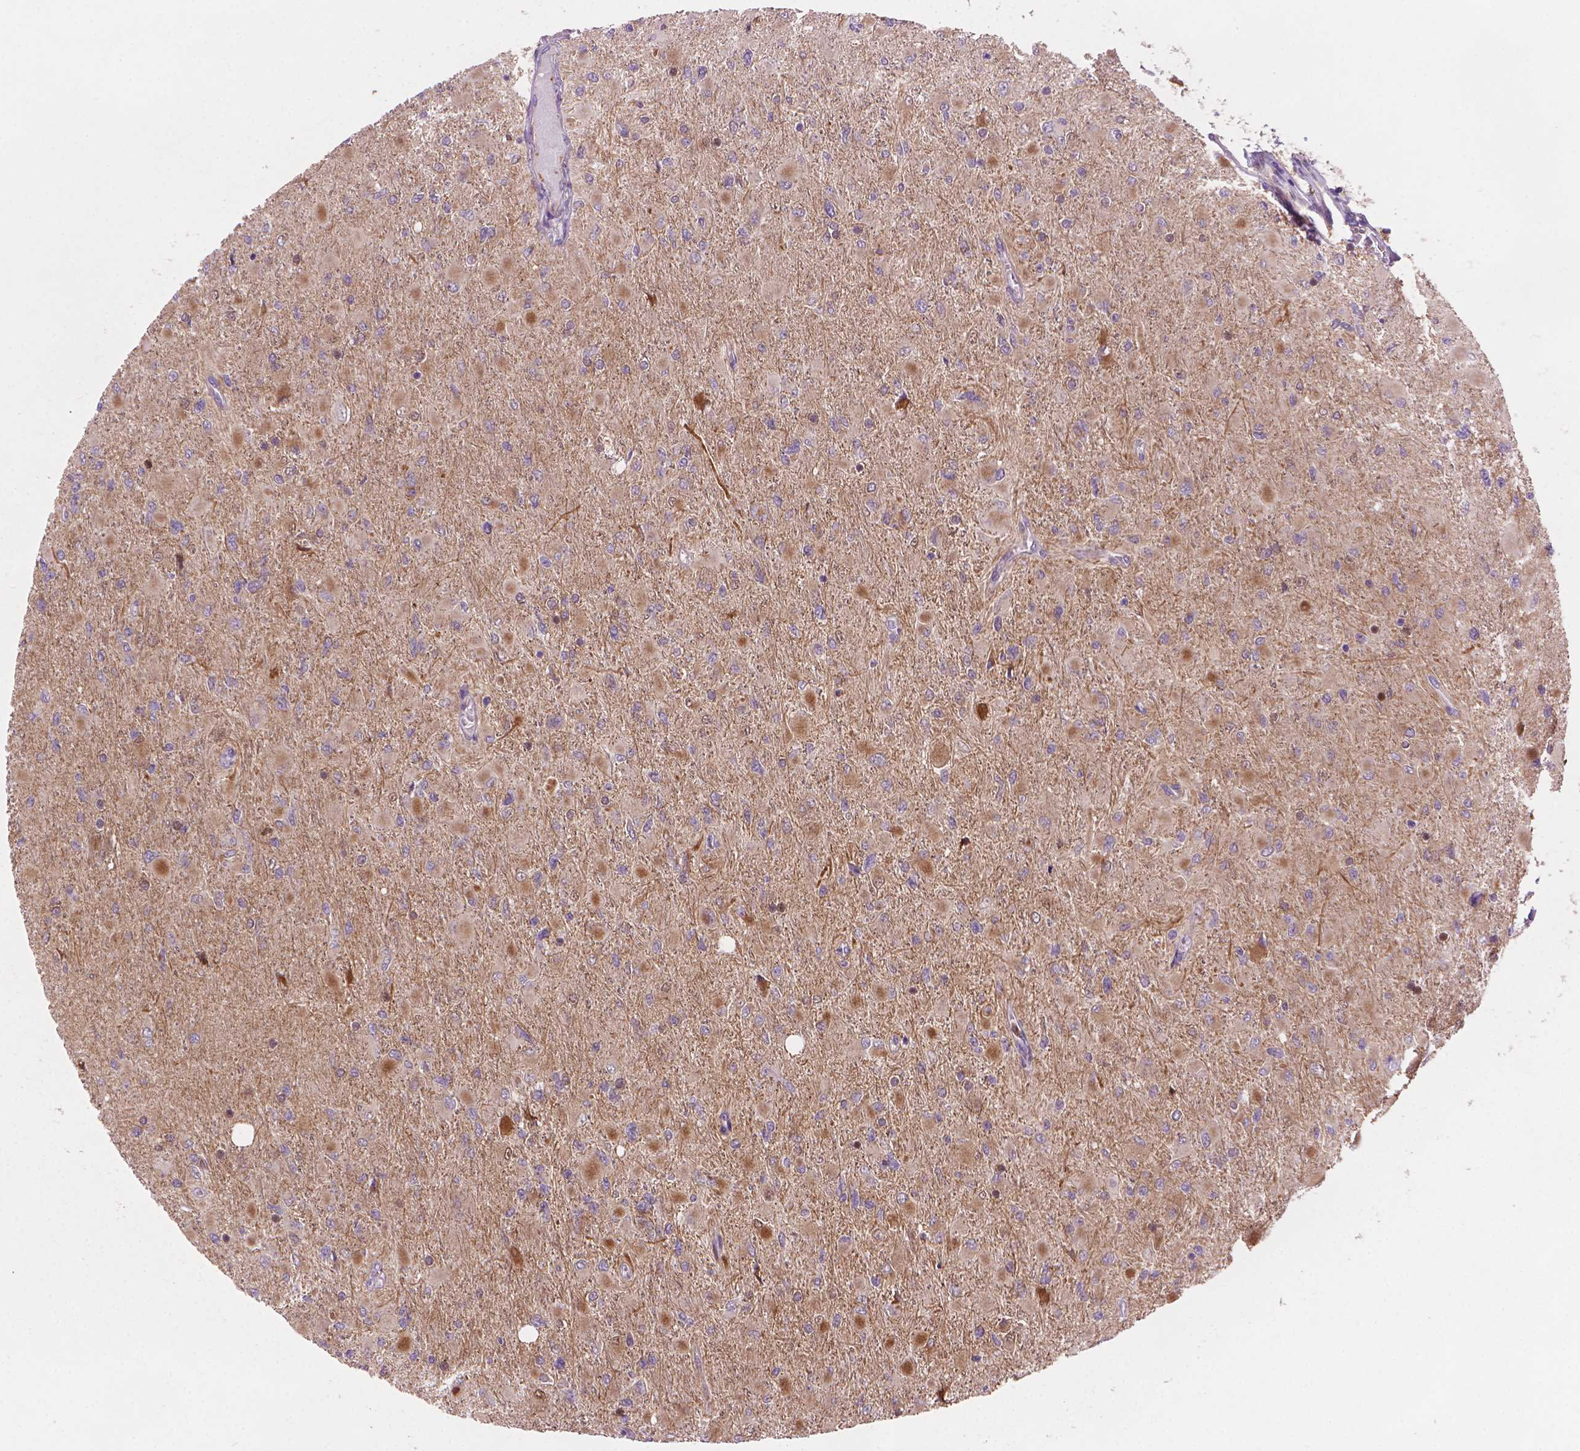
{"staining": {"intensity": "negative", "quantity": "none", "location": "none"}, "tissue": "glioma", "cell_type": "Tumor cells", "image_type": "cancer", "snomed": [{"axis": "morphology", "description": "Glioma, malignant, High grade"}, {"axis": "topography", "description": "Cerebral cortex"}], "caption": "This is an IHC photomicrograph of human glioma. There is no staining in tumor cells.", "gene": "AMMECR1", "patient": {"sex": "female", "age": 36}}